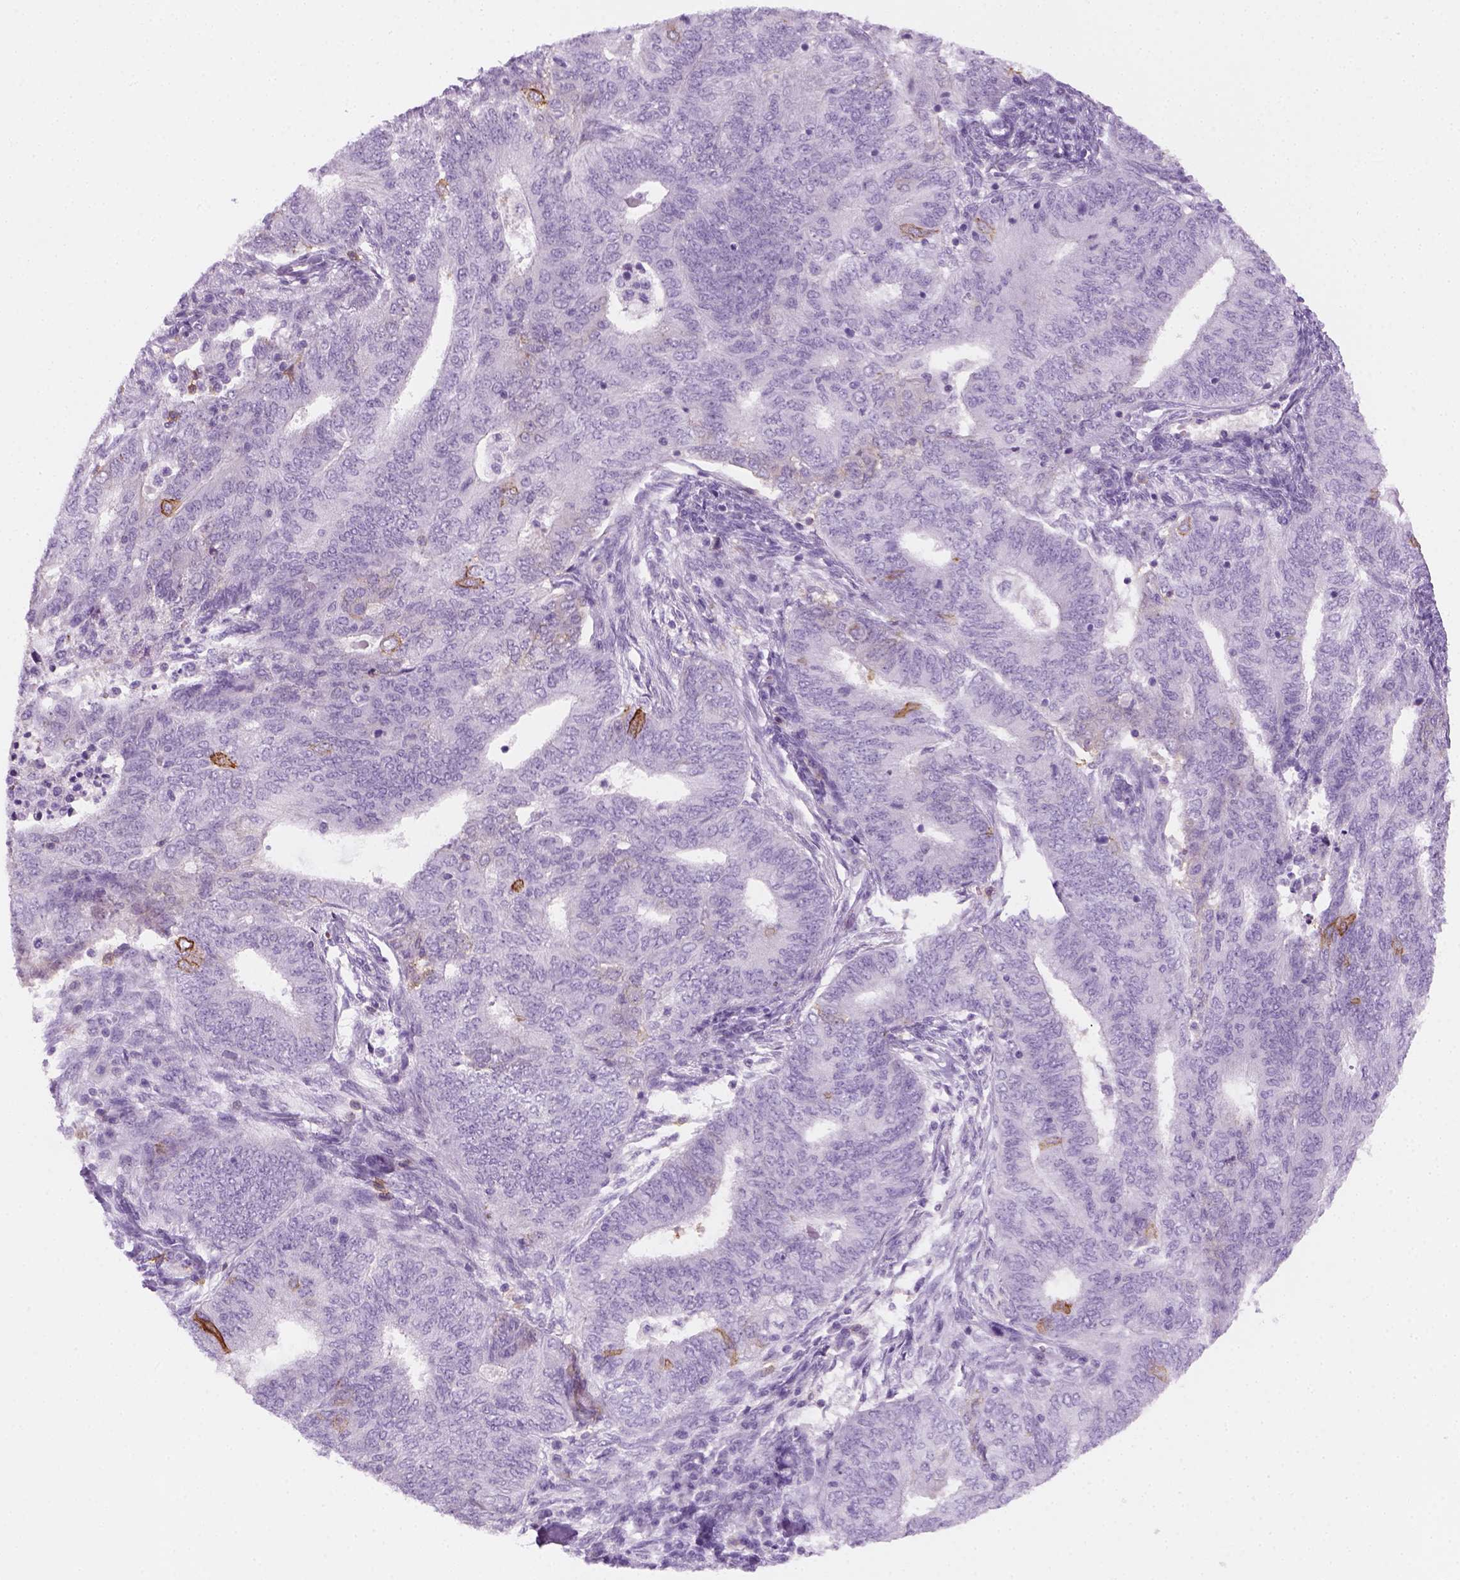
{"staining": {"intensity": "negative", "quantity": "none", "location": "none"}, "tissue": "endometrial cancer", "cell_type": "Tumor cells", "image_type": "cancer", "snomed": [{"axis": "morphology", "description": "Adenocarcinoma, NOS"}, {"axis": "topography", "description": "Endometrium"}], "caption": "Image shows no significant protein staining in tumor cells of endometrial adenocarcinoma. (Immunohistochemistry (ihc), brightfield microscopy, high magnification).", "gene": "AQP3", "patient": {"sex": "female", "age": 62}}